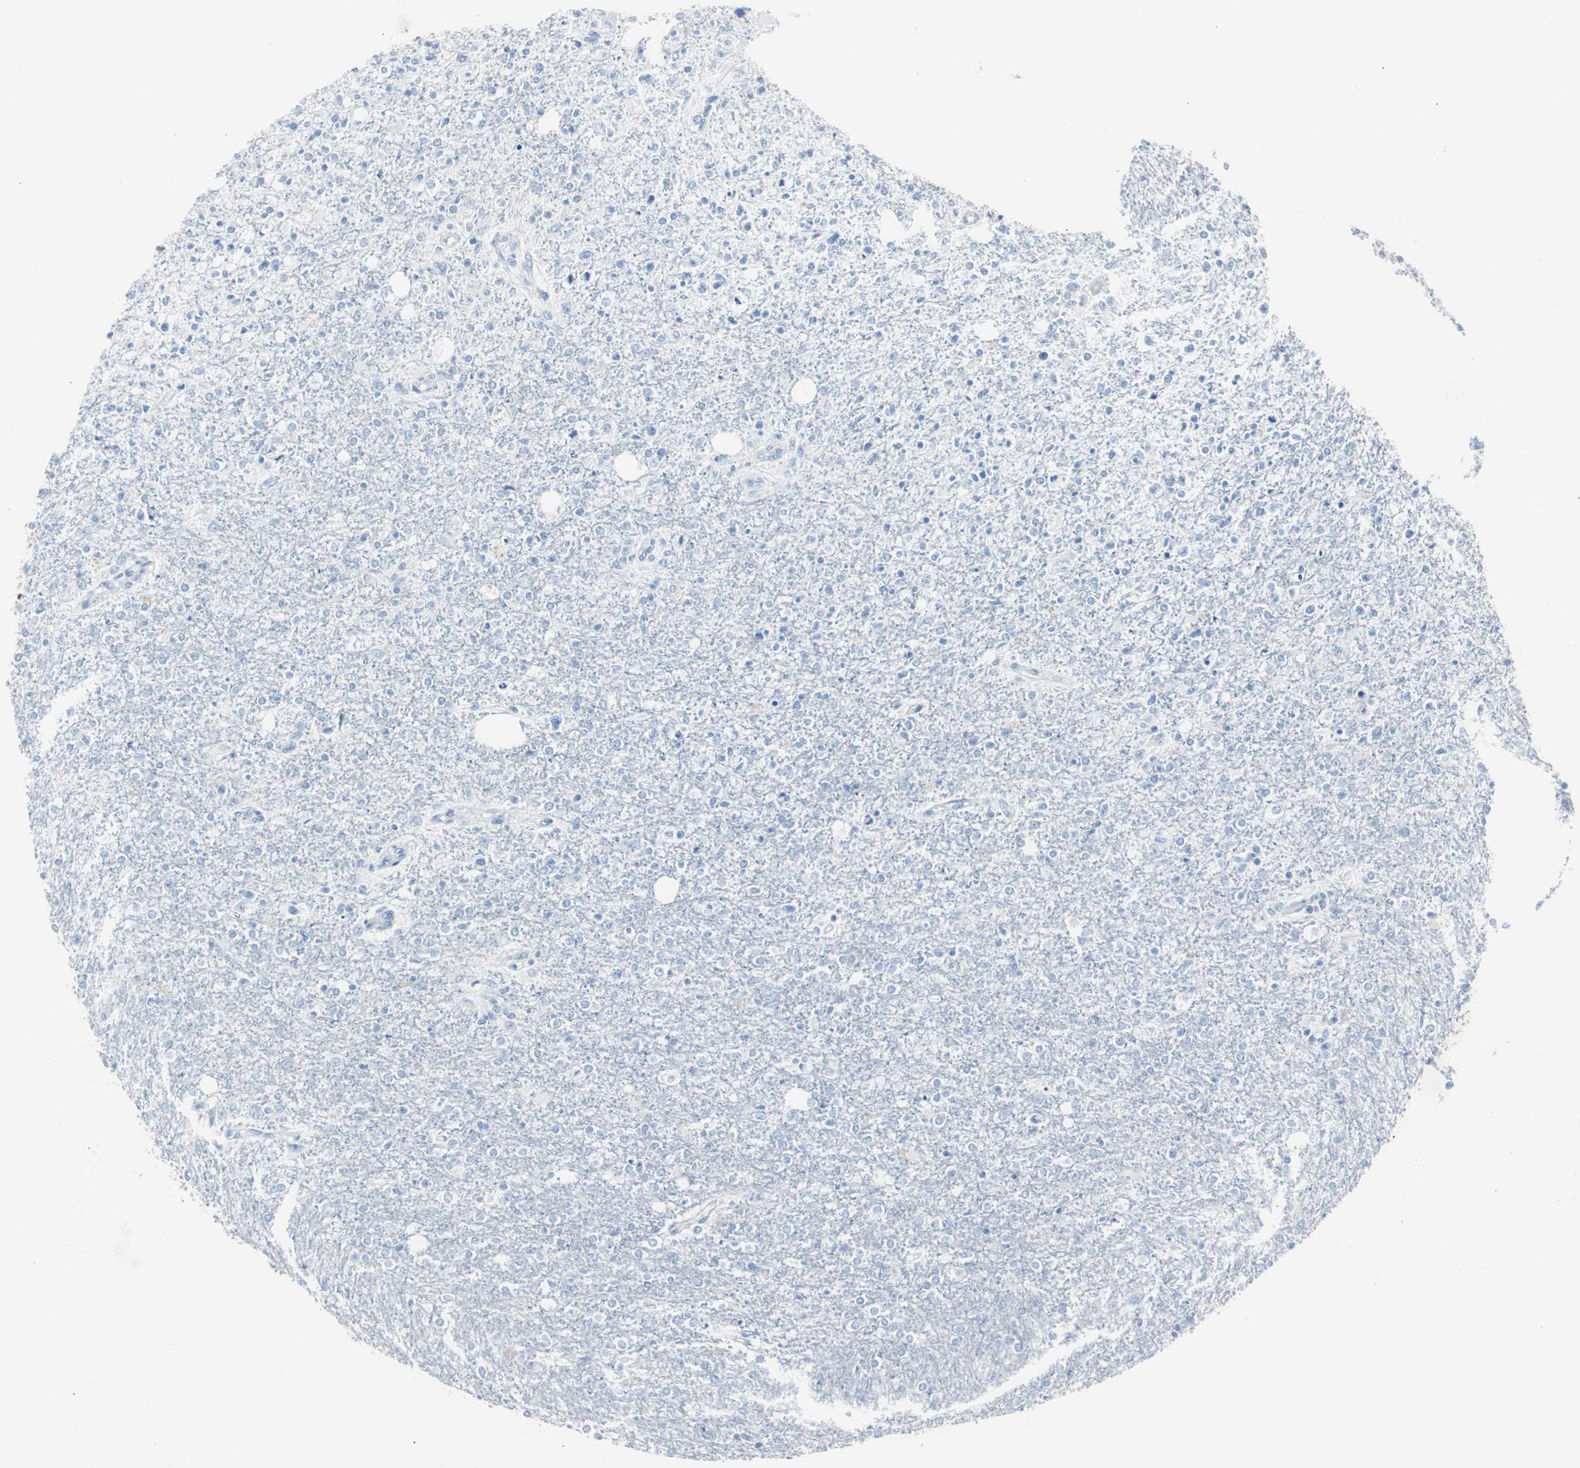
{"staining": {"intensity": "negative", "quantity": "none", "location": "none"}, "tissue": "glioma", "cell_type": "Tumor cells", "image_type": "cancer", "snomed": [{"axis": "morphology", "description": "Glioma, malignant, High grade"}, {"axis": "topography", "description": "Cerebral cortex"}], "caption": "DAB (3,3'-diaminobenzidine) immunohistochemical staining of malignant glioma (high-grade) shows no significant expression in tumor cells.", "gene": "S100A7", "patient": {"sex": "male", "age": 76}}